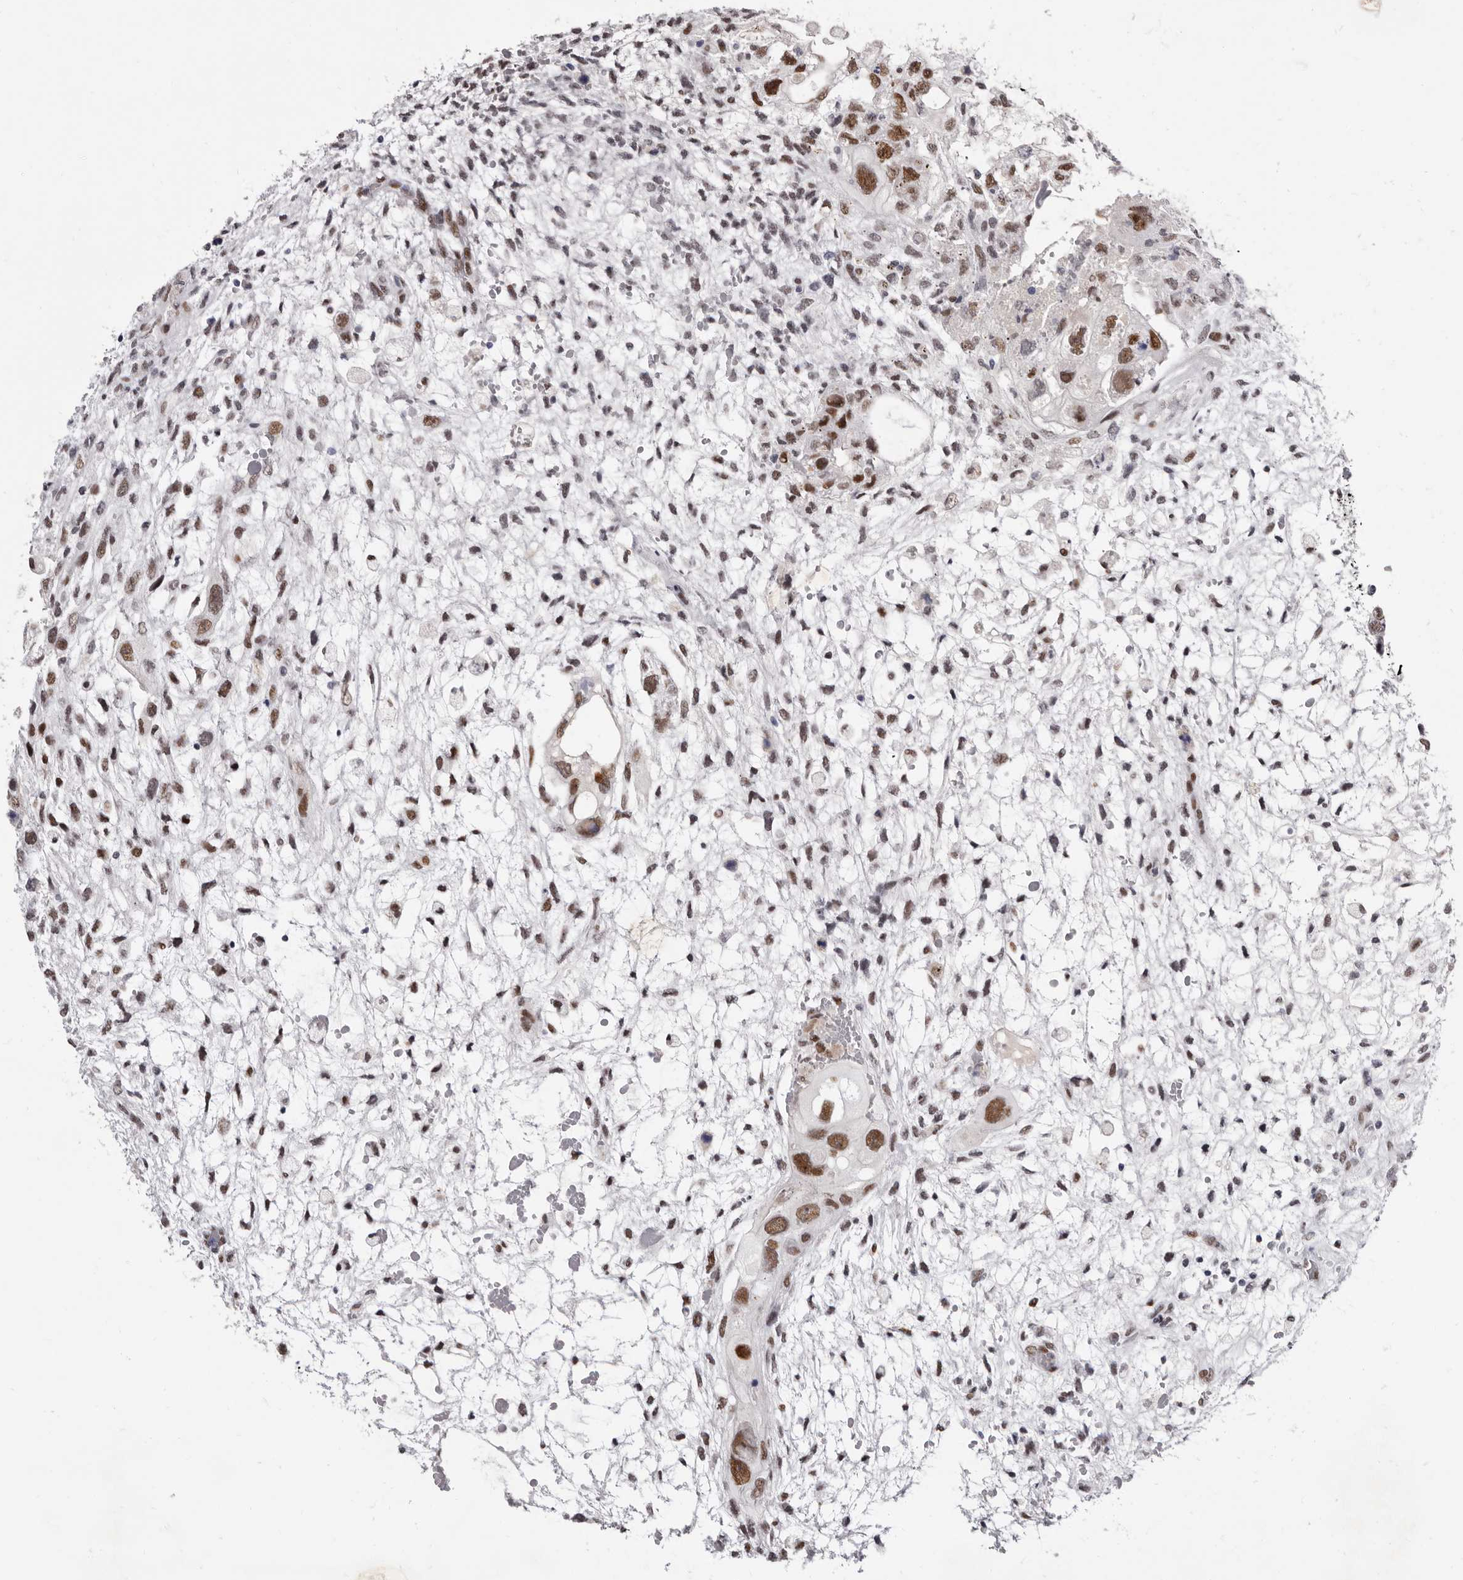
{"staining": {"intensity": "strong", "quantity": ">75%", "location": "nuclear"}, "tissue": "testis cancer", "cell_type": "Tumor cells", "image_type": "cancer", "snomed": [{"axis": "morphology", "description": "Carcinoma, Embryonal, NOS"}, {"axis": "topography", "description": "Testis"}], "caption": "This photomicrograph reveals IHC staining of embryonal carcinoma (testis), with high strong nuclear positivity in about >75% of tumor cells.", "gene": "ZNF326", "patient": {"sex": "male", "age": 36}}